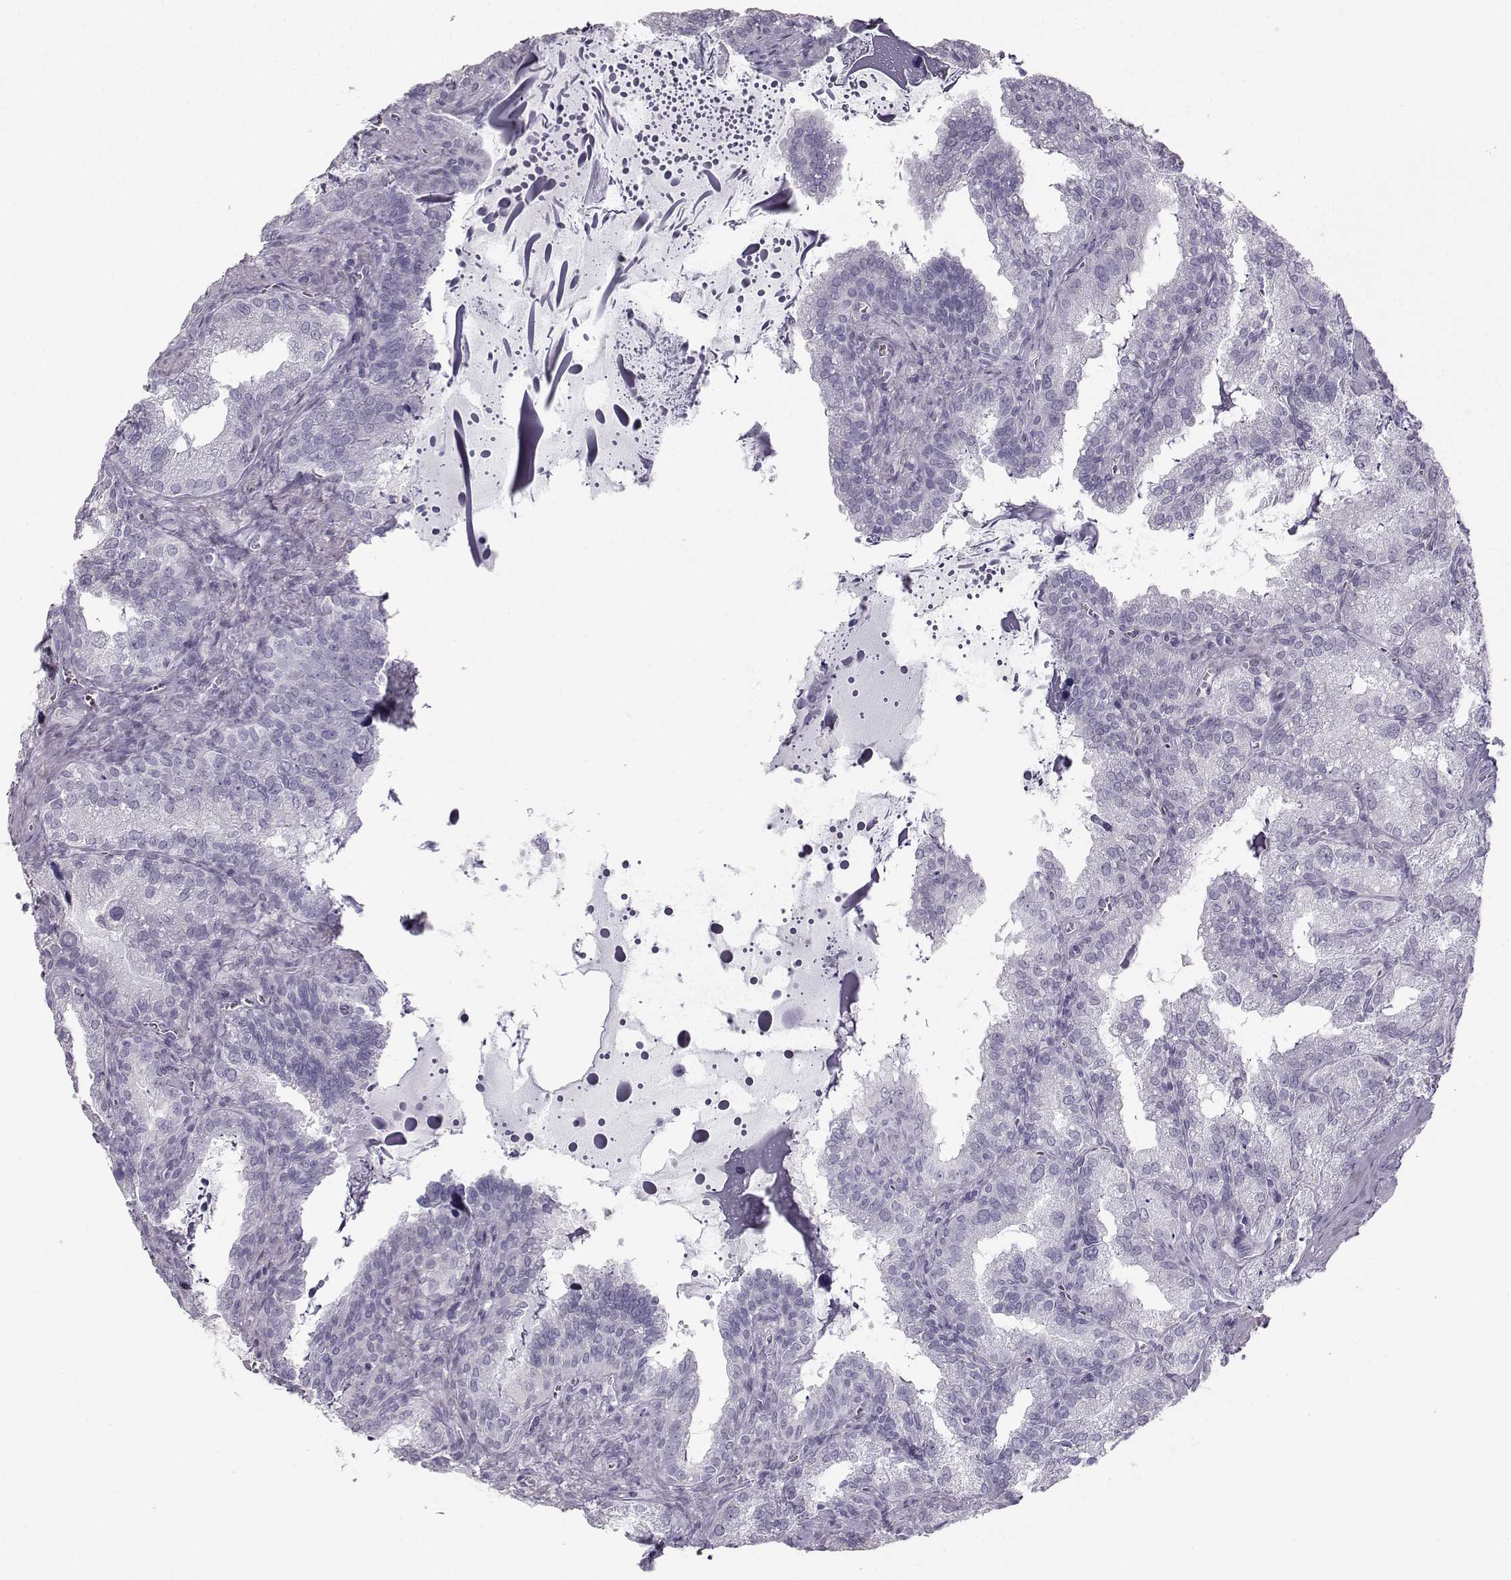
{"staining": {"intensity": "negative", "quantity": "none", "location": "none"}, "tissue": "seminal vesicle", "cell_type": "Glandular cells", "image_type": "normal", "snomed": [{"axis": "morphology", "description": "Normal tissue, NOS"}, {"axis": "topography", "description": "Seminal veicle"}], "caption": "Immunohistochemistry (IHC) of benign human seminal vesicle reveals no positivity in glandular cells. The staining is performed using DAB brown chromogen with nuclei counter-stained in using hematoxylin.", "gene": "CASR", "patient": {"sex": "male", "age": 57}}